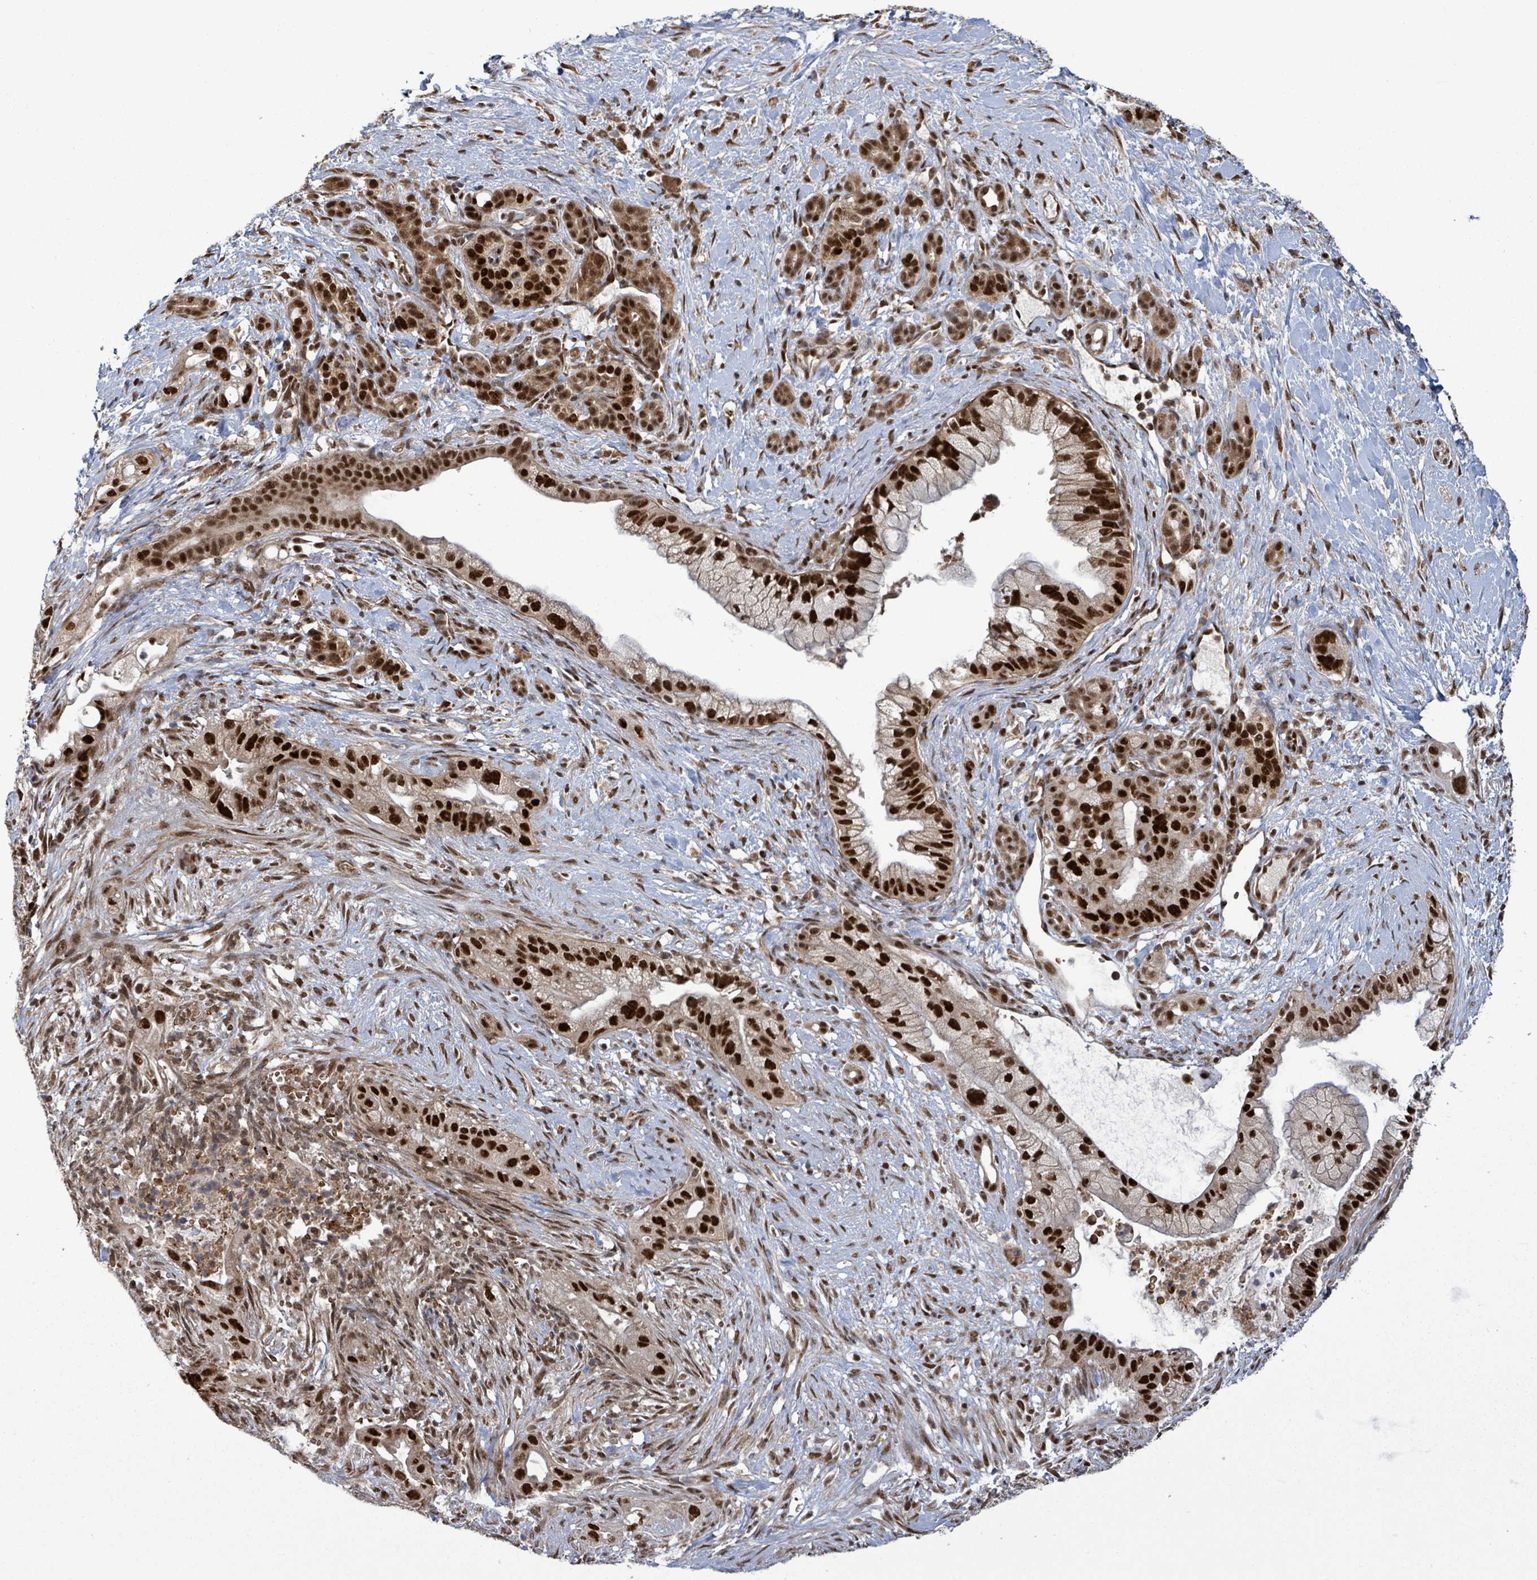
{"staining": {"intensity": "strong", "quantity": ">75%", "location": "nuclear"}, "tissue": "pancreatic cancer", "cell_type": "Tumor cells", "image_type": "cancer", "snomed": [{"axis": "morphology", "description": "Adenocarcinoma, NOS"}, {"axis": "topography", "description": "Pancreas"}], "caption": "Tumor cells reveal strong nuclear staining in approximately >75% of cells in pancreatic cancer (adenocarcinoma).", "gene": "PATZ1", "patient": {"sex": "male", "age": 44}}